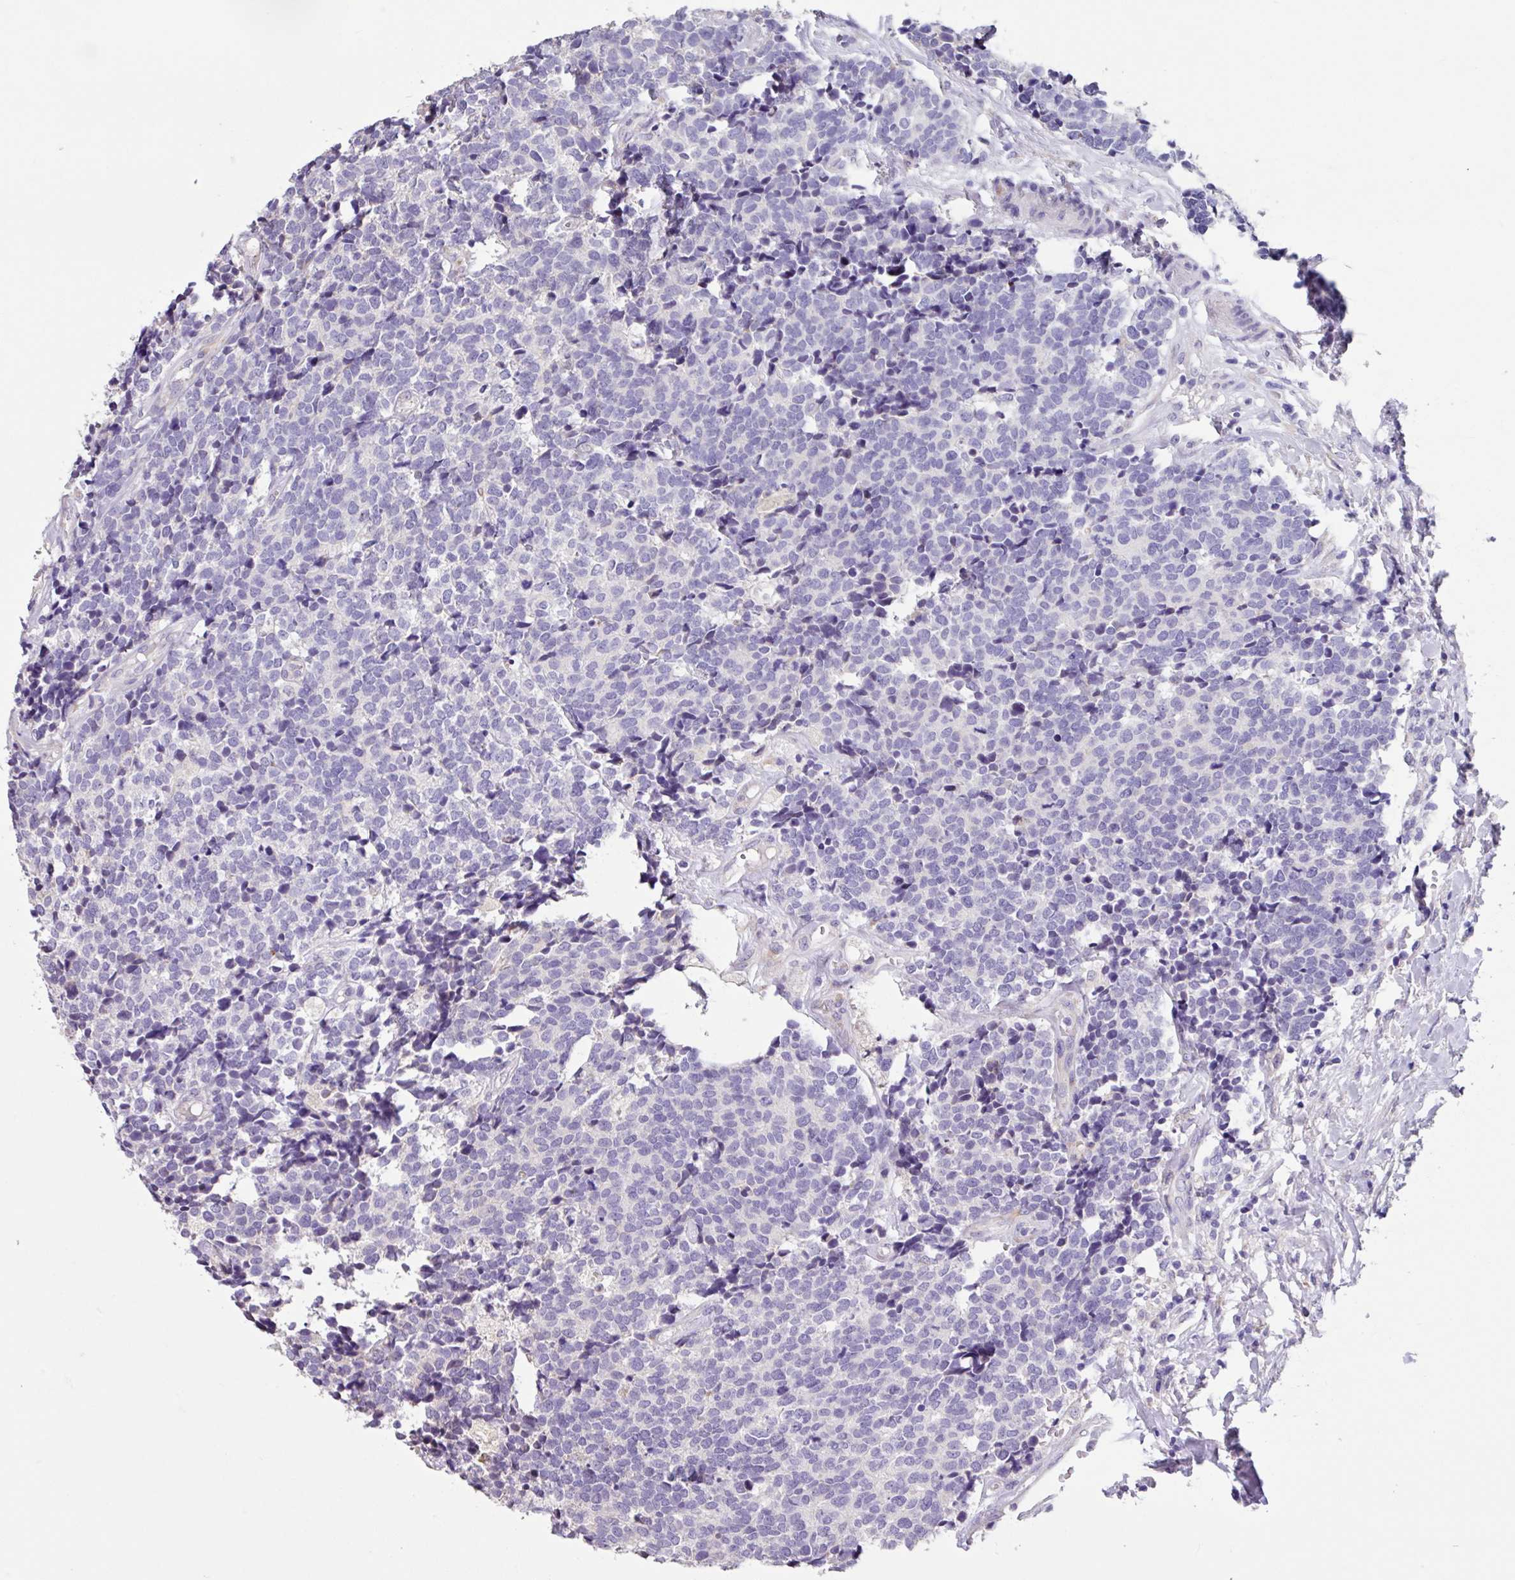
{"staining": {"intensity": "negative", "quantity": "none", "location": "none"}, "tissue": "carcinoid", "cell_type": "Tumor cells", "image_type": "cancer", "snomed": [{"axis": "morphology", "description": "Carcinoid, malignant, NOS"}, {"axis": "topography", "description": "Skin"}], "caption": "Protein analysis of carcinoid demonstrates no significant expression in tumor cells.", "gene": "ZG16", "patient": {"sex": "female", "age": 79}}